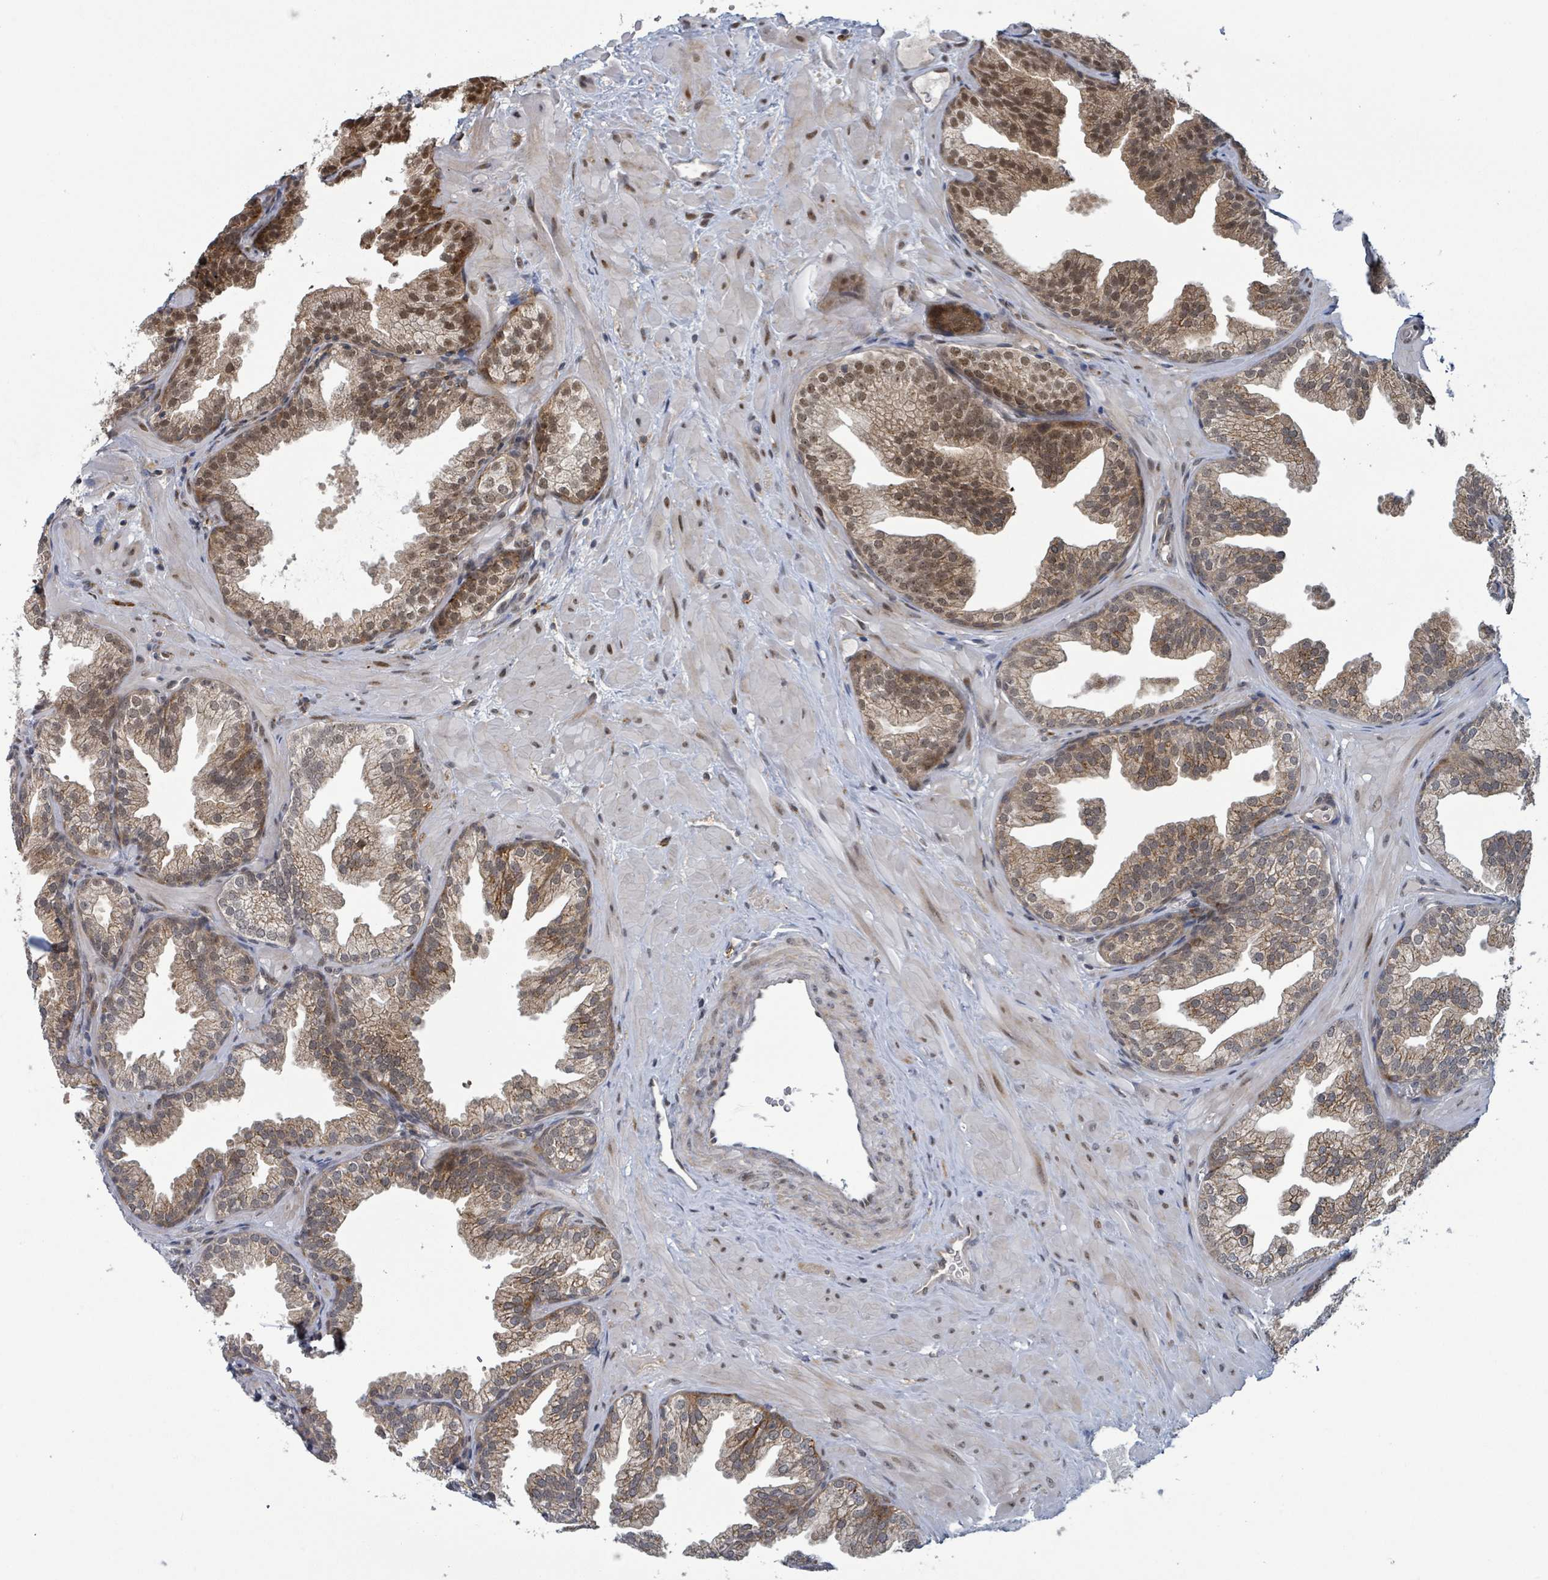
{"staining": {"intensity": "moderate", "quantity": ">75%", "location": "cytoplasmic/membranous,nuclear"}, "tissue": "prostate", "cell_type": "Glandular cells", "image_type": "normal", "snomed": [{"axis": "morphology", "description": "Normal tissue, NOS"}, {"axis": "topography", "description": "Prostate"}], "caption": "Immunohistochemistry (IHC) of benign human prostate shows medium levels of moderate cytoplasmic/membranous,nuclear staining in about >75% of glandular cells.", "gene": "GTF3C1", "patient": {"sex": "male", "age": 37}}